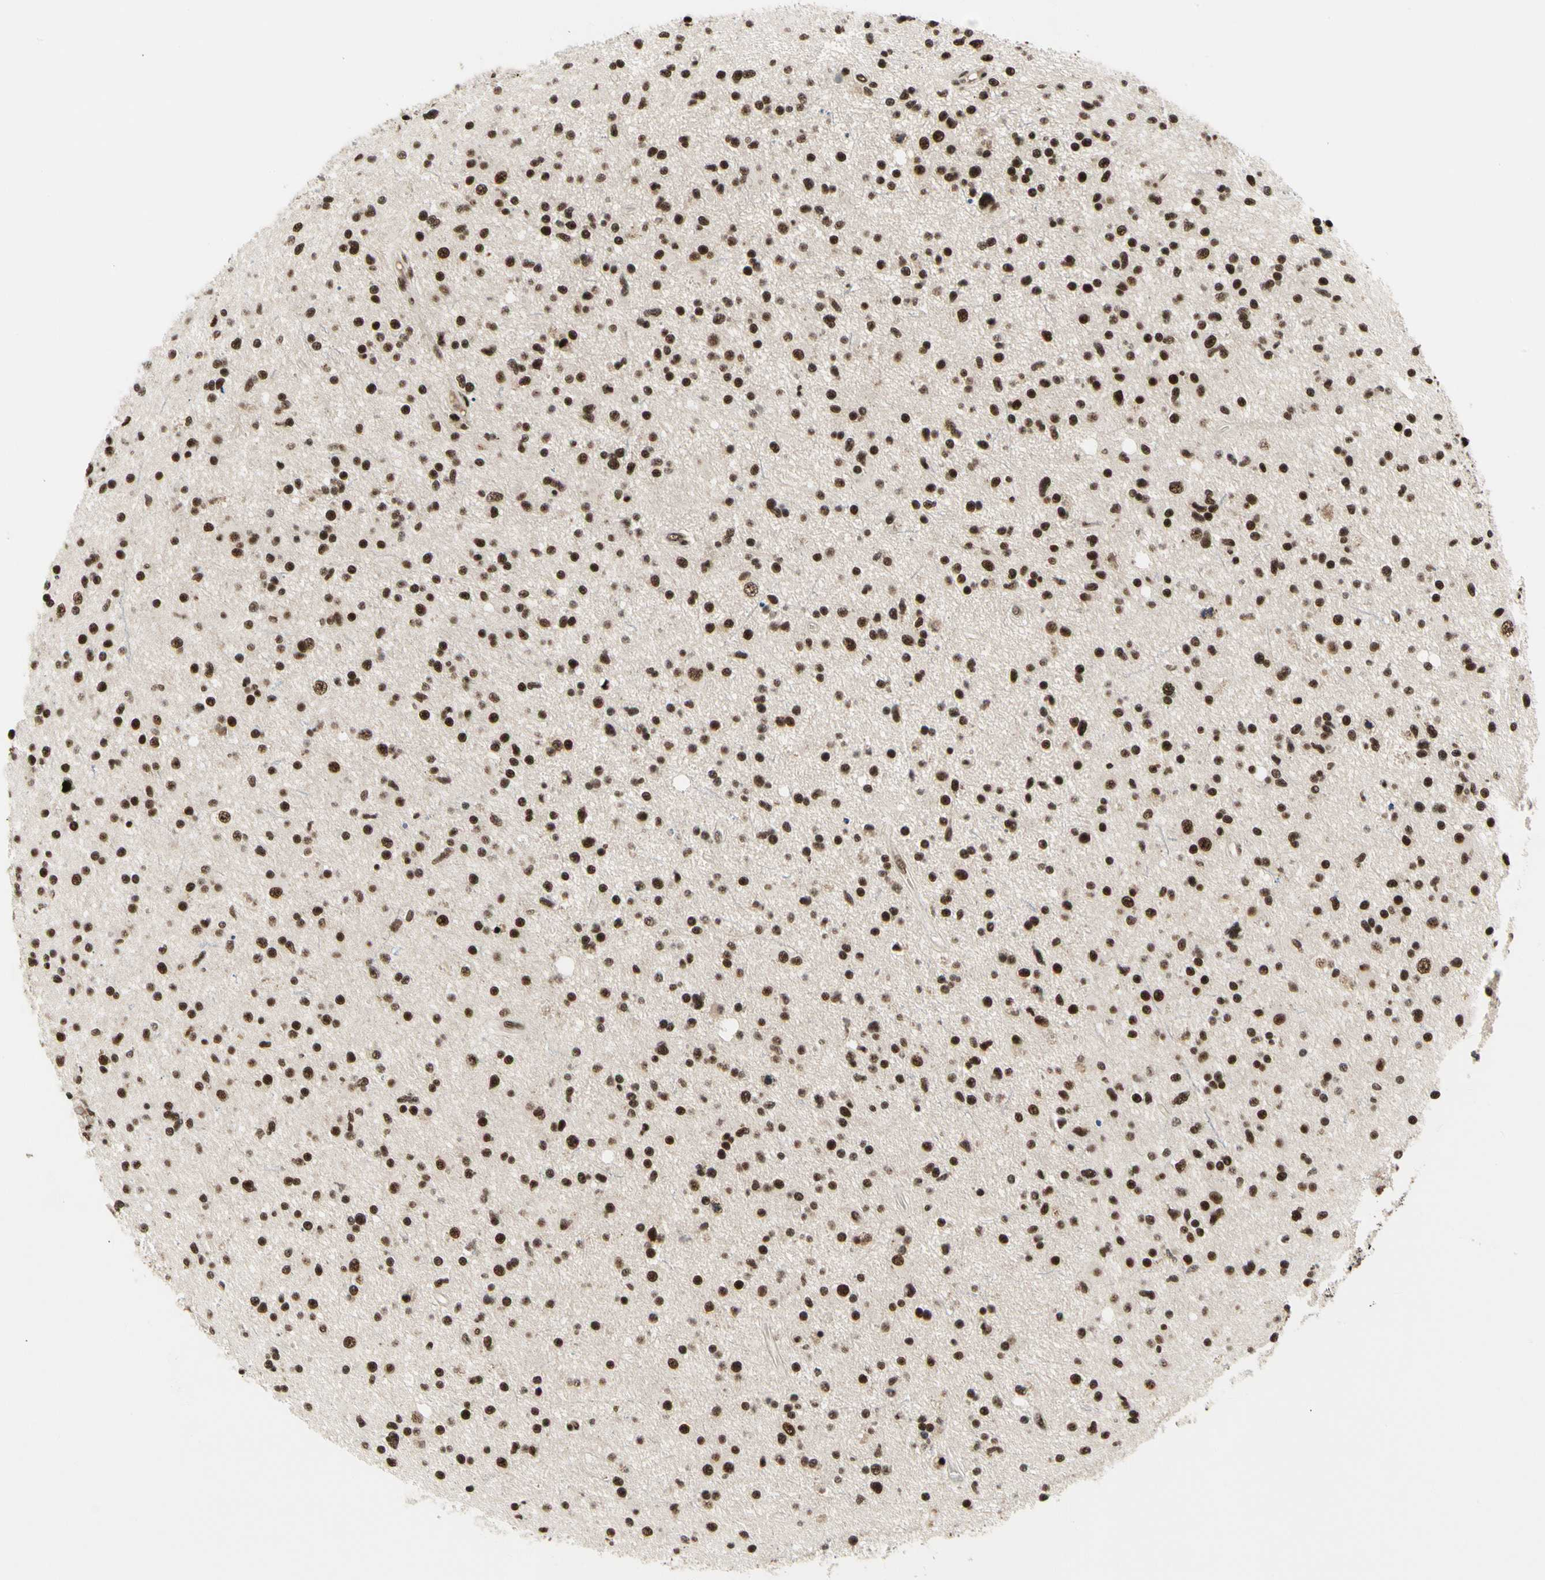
{"staining": {"intensity": "strong", "quantity": ">75%", "location": "nuclear"}, "tissue": "glioma", "cell_type": "Tumor cells", "image_type": "cancer", "snomed": [{"axis": "morphology", "description": "Glioma, malignant, High grade"}, {"axis": "topography", "description": "Brain"}], "caption": "This histopathology image exhibits immunohistochemistry (IHC) staining of human glioma, with high strong nuclear expression in approximately >75% of tumor cells.", "gene": "SRSF11", "patient": {"sex": "male", "age": 33}}